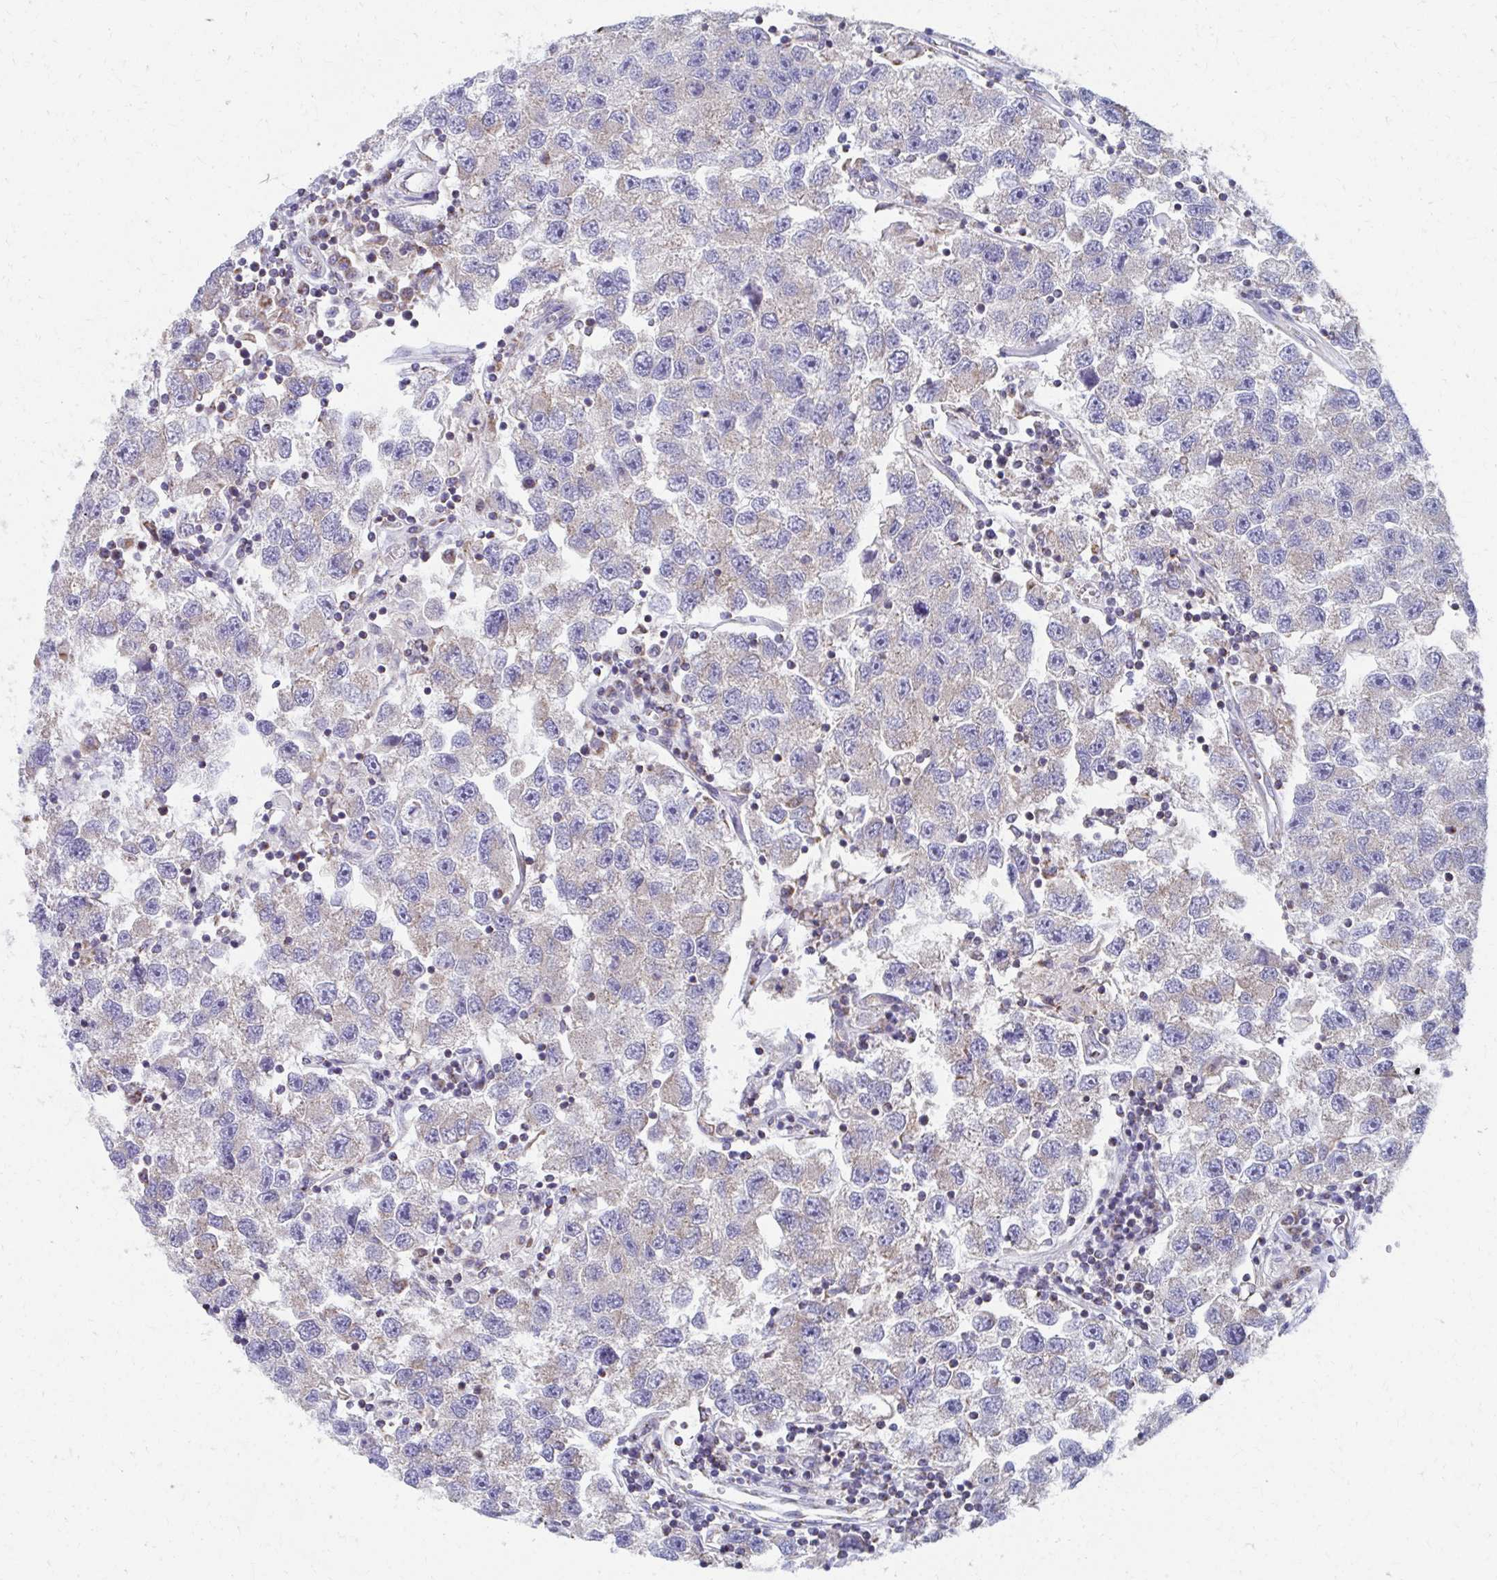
{"staining": {"intensity": "negative", "quantity": "none", "location": "none"}, "tissue": "testis cancer", "cell_type": "Tumor cells", "image_type": "cancer", "snomed": [{"axis": "morphology", "description": "Seminoma, NOS"}, {"axis": "topography", "description": "Testis"}], "caption": "An immunohistochemistry image of seminoma (testis) is shown. There is no staining in tumor cells of seminoma (testis).", "gene": "RCC1L", "patient": {"sex": "male", "age": 26}}